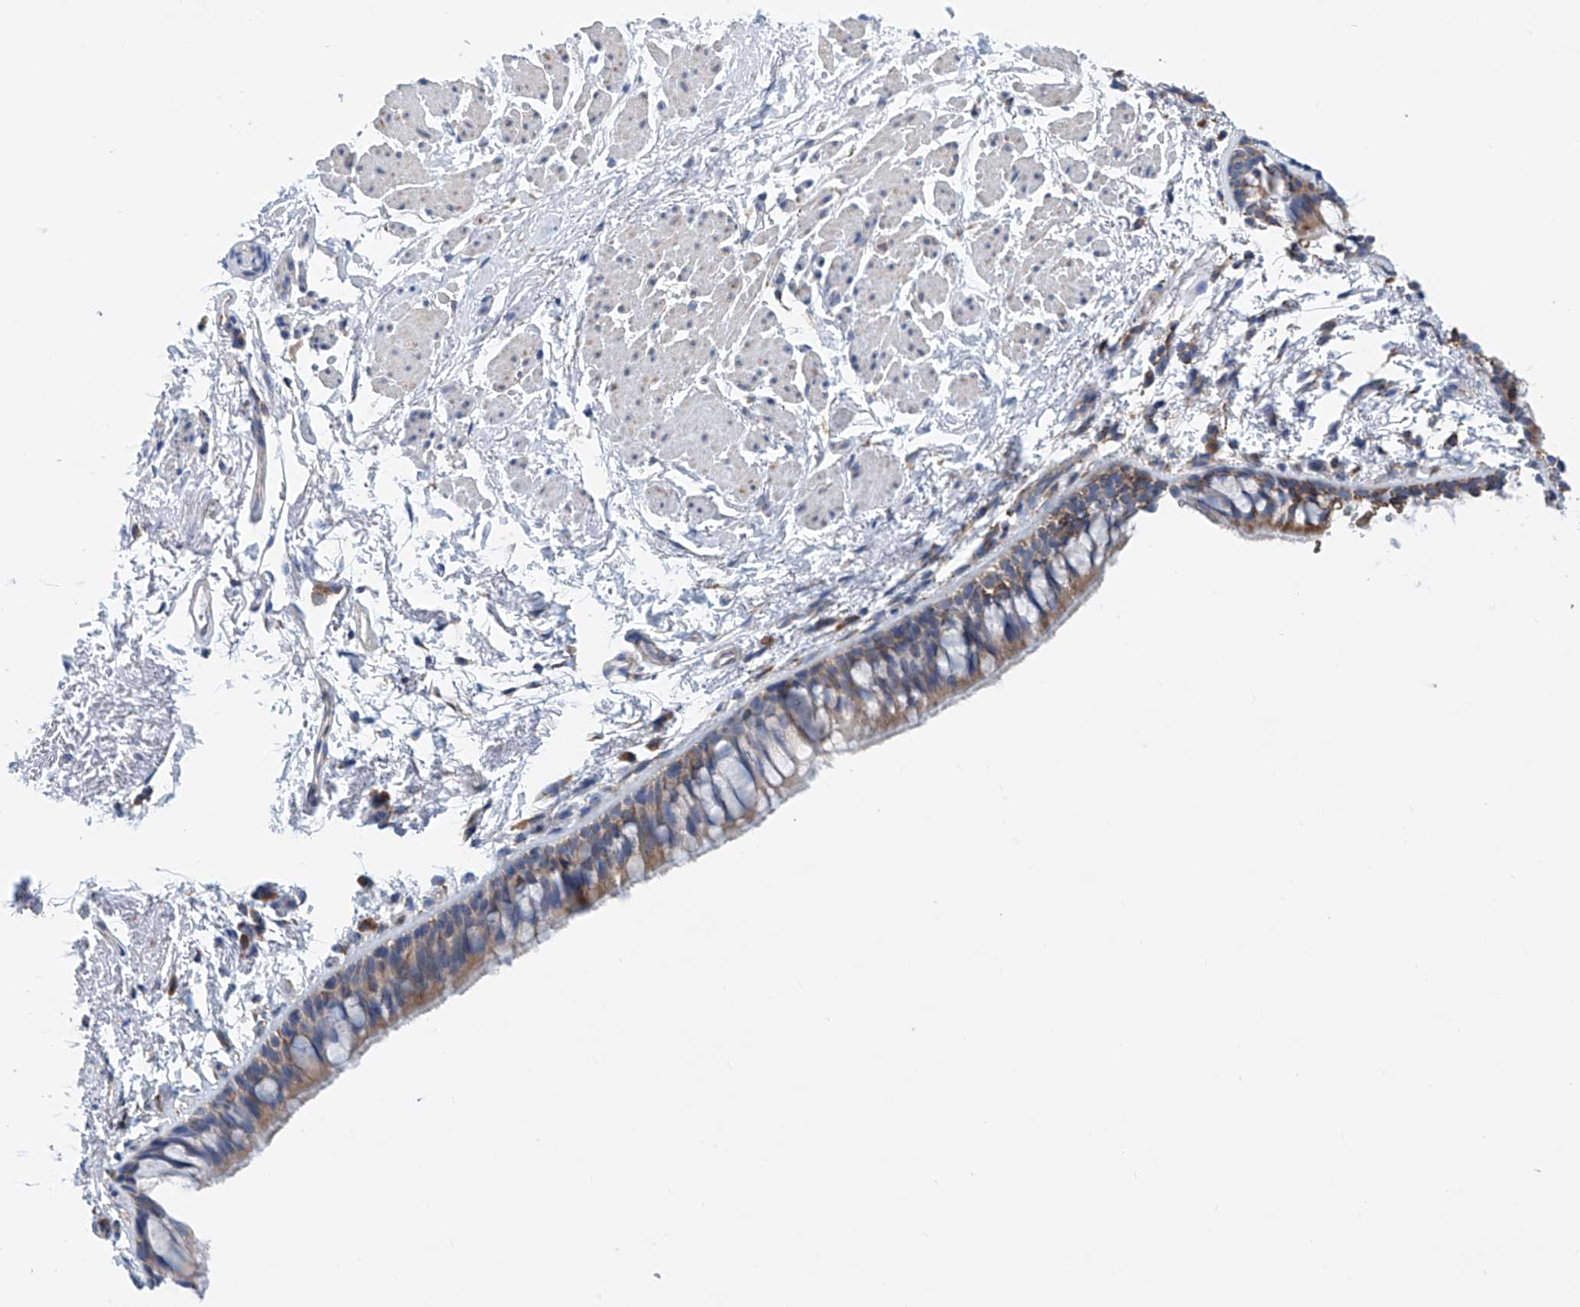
{"staining": {"intensity": "moderate", "quantity": ">75%", "location": "cytoplasmic/membranous"}, "tissue": "bronchus", "cell_type": "Respiratory epithelial cells", "image_type": "normal", "snomed": [{"axis": "morphology", "description": "Normal tissue, NOS"}, {"axis": "topography", "description": "Cartilage tissue"}, {"axis": "topography", "description": "Bronchus"}], "caption": "A high-resolution histopathology image shows immunohistochemistry (IHC) staining of unremarkable bronchus, which reveals moderate cytoplasmic/membranous expression in approximately >75% of respiratory epithelial cells.", "gene": "MAD2L1", "patient": {"sex": "female", "age": 73}}